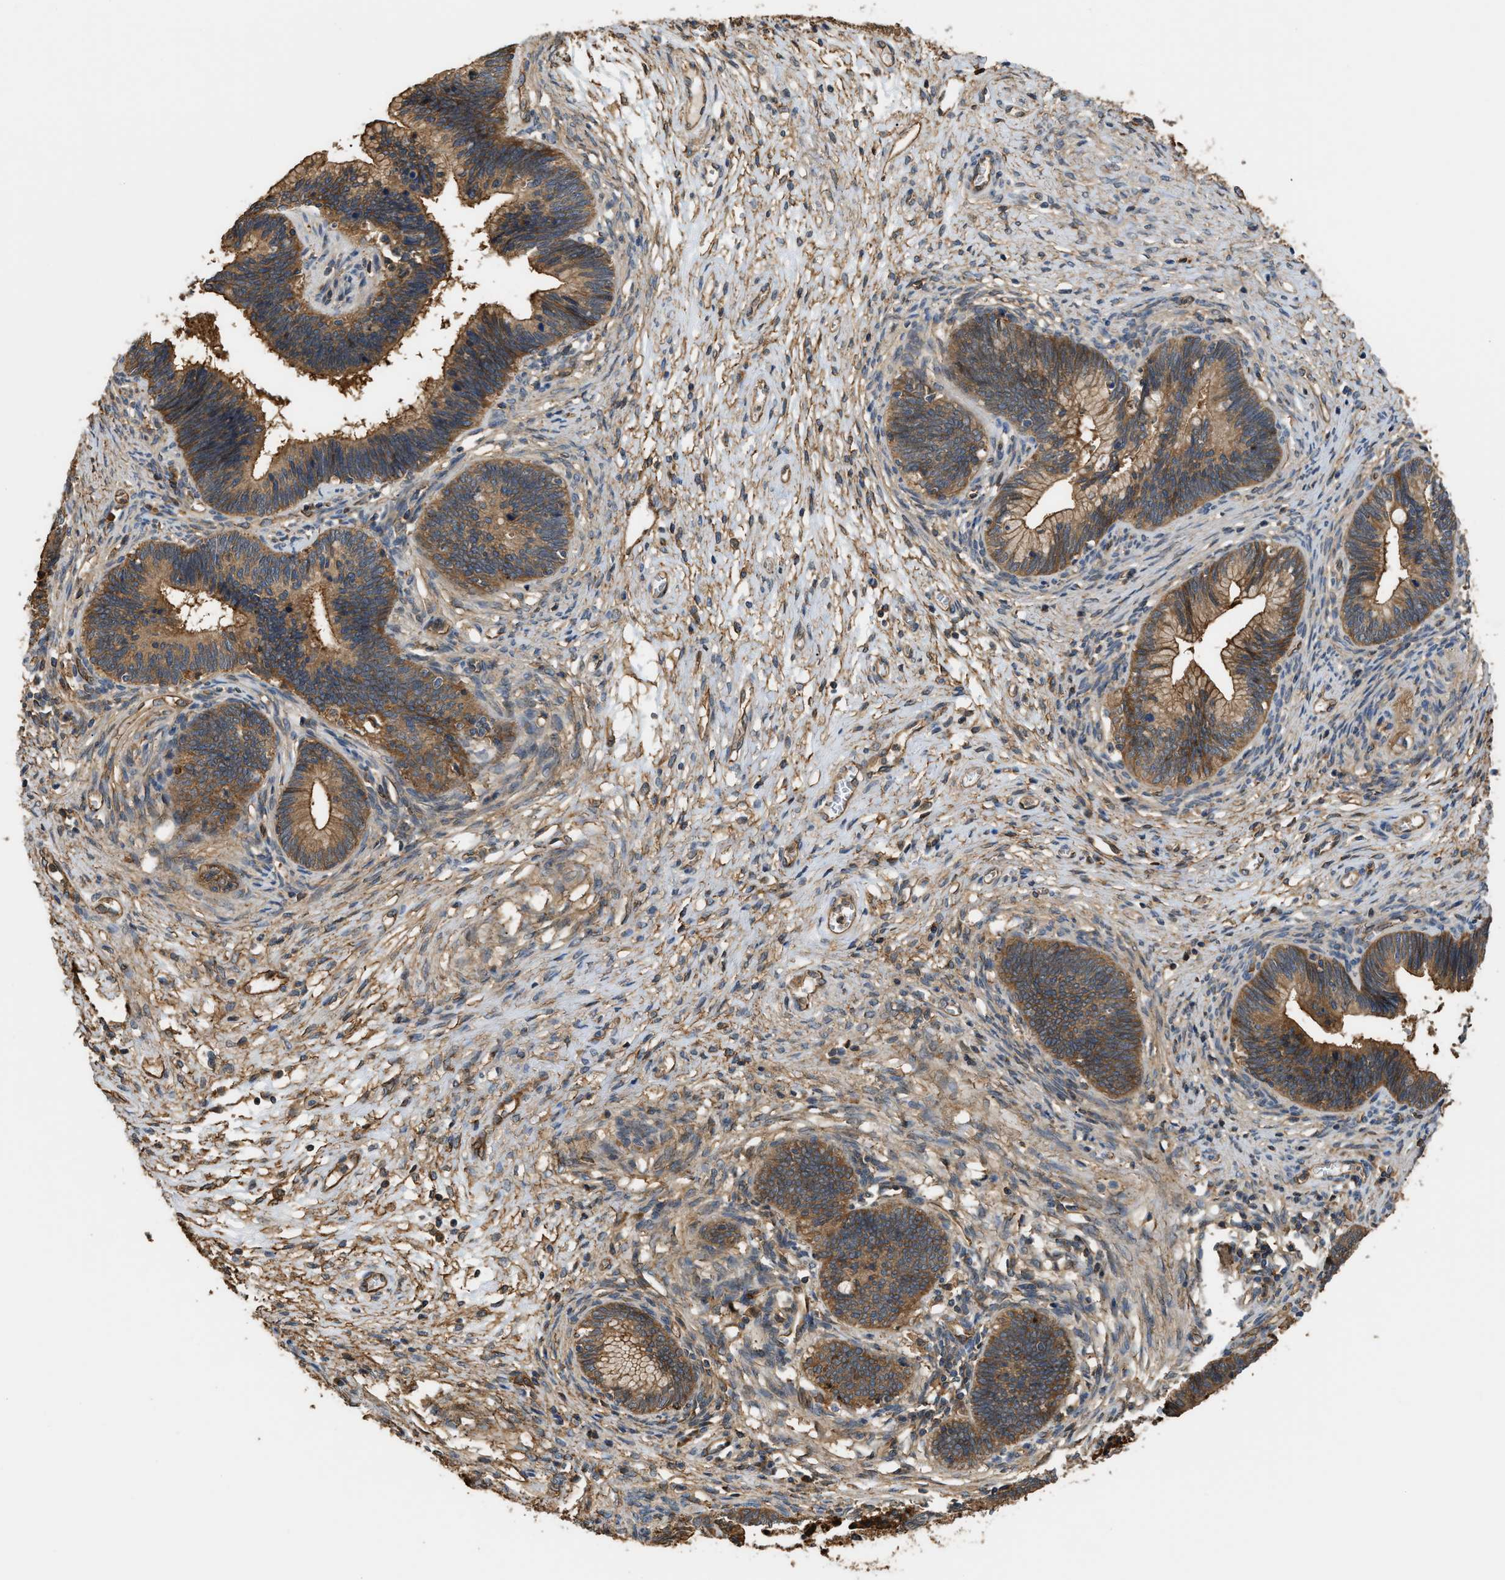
{"staining": {"intensity": "moderate", "quantity": ">75%", "location": "cytoplasmic/membranous"}, "tissue": "cervical cancer", "cell_type": "Tumor cells", "image_type": "cancer", "snomed": [{"axis": "morphology", "description": "Adenocarcinoma, NOS"}, {"axis": "topography", "description": "Cervix"}], "caption": "Immunohistochemical staining of cervical cancer displays moderate cytoplasmic/membranous protein positivity in approximately >75% of tumor cells.", "gene": "DDHD2", "patient": {"sex": "female", "age": 44}}